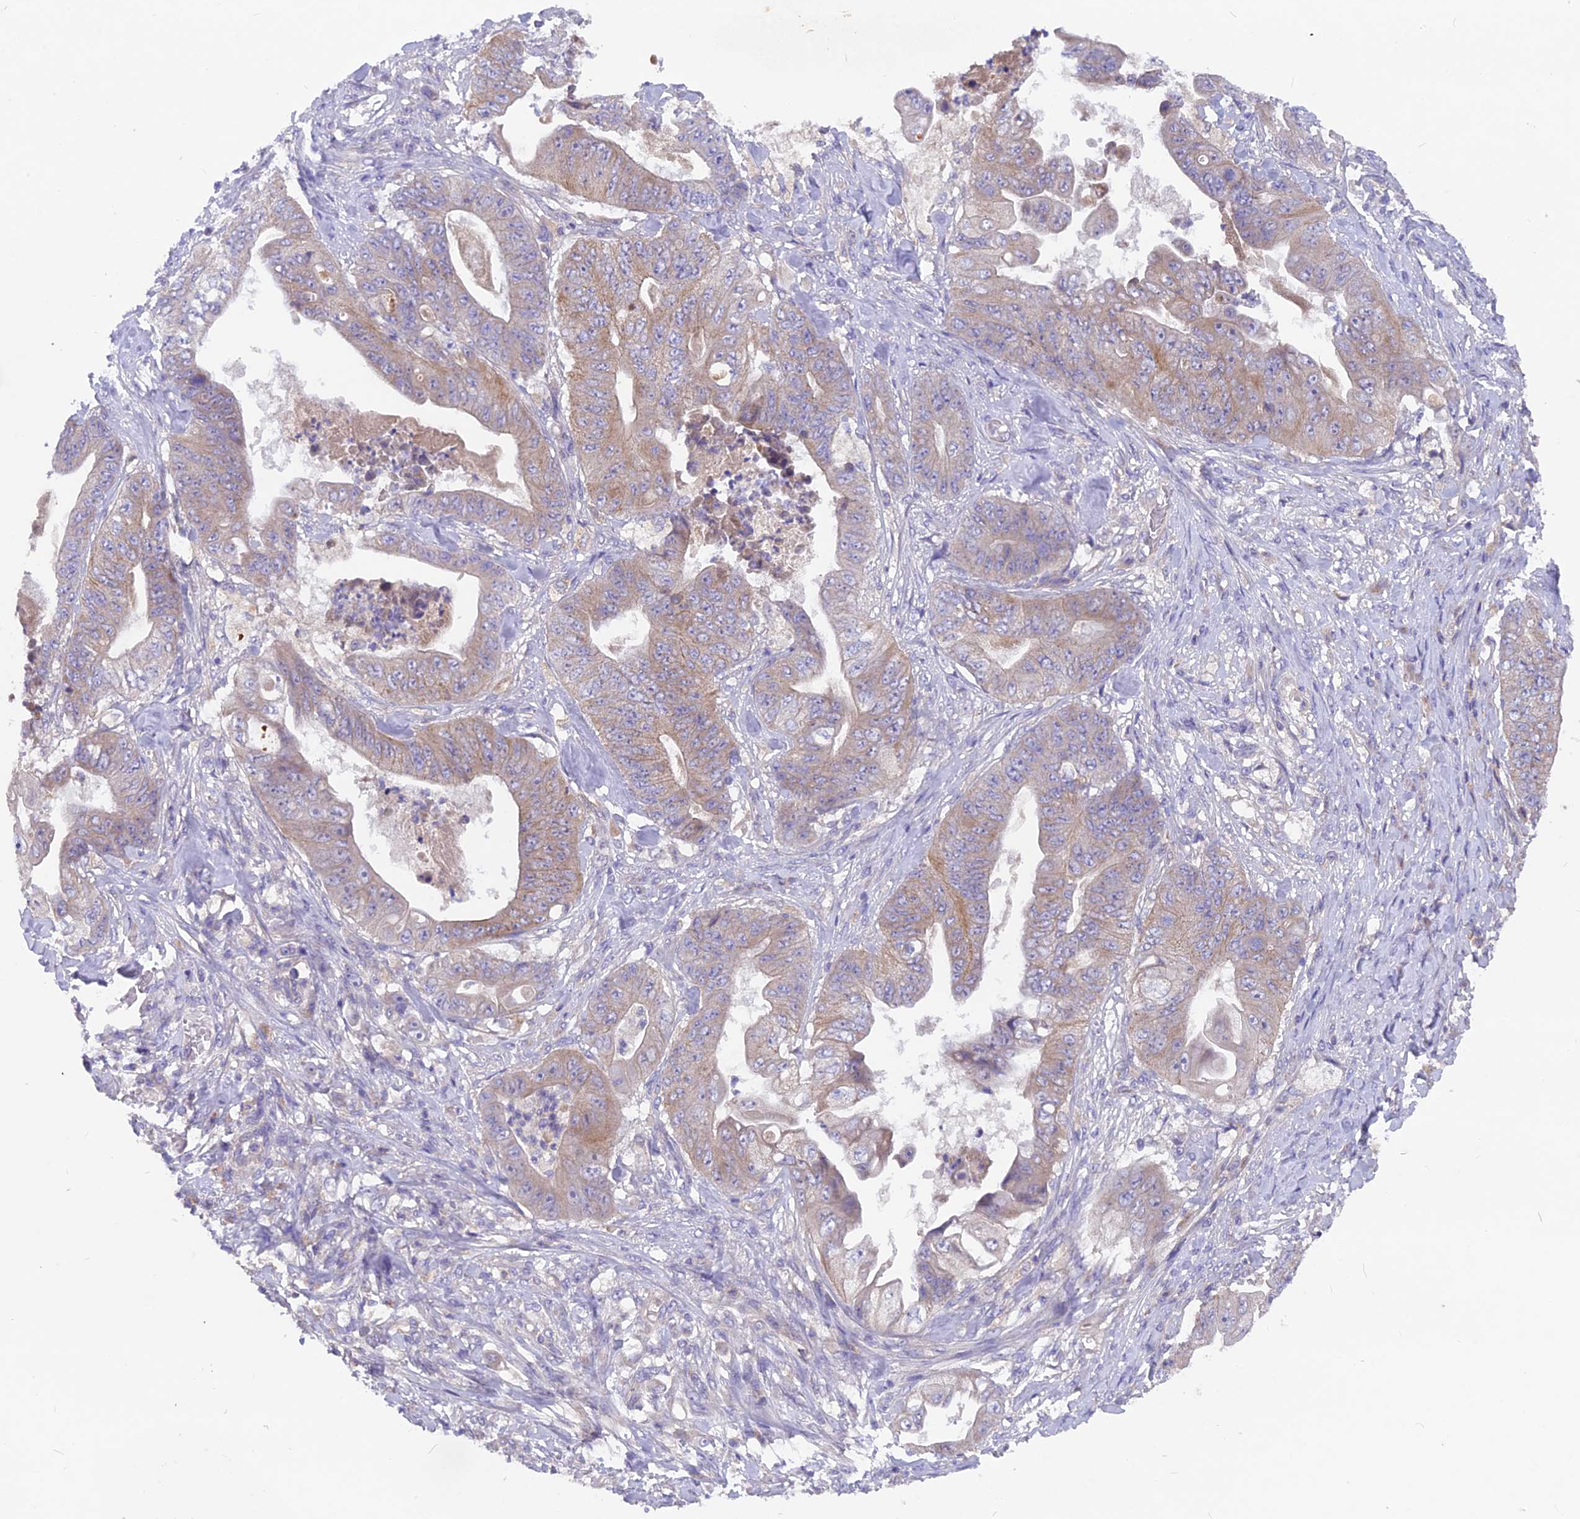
{"staining": {"intensity": "moderate", "quantity": "25%-75%", "location": "cytoplasmic/membranous"}, "tissue": "stomach cancer", "cell_type": "Tumor cells", "image_type": "cancer", "snomed": [{"axis": "morphology", "description": "Adenocarcinoma, NOS"}, {"axis": "topography", "description": "Stomach"}], "caption": "Immunohistochemical staining of human stomach adenocarcinoma exhibits moderate cytoplasmic/membranous protein staining in about 25%-75% of tumor cells.", "gene": "PZP", "patient": {"sex": "female", "age": 73}}